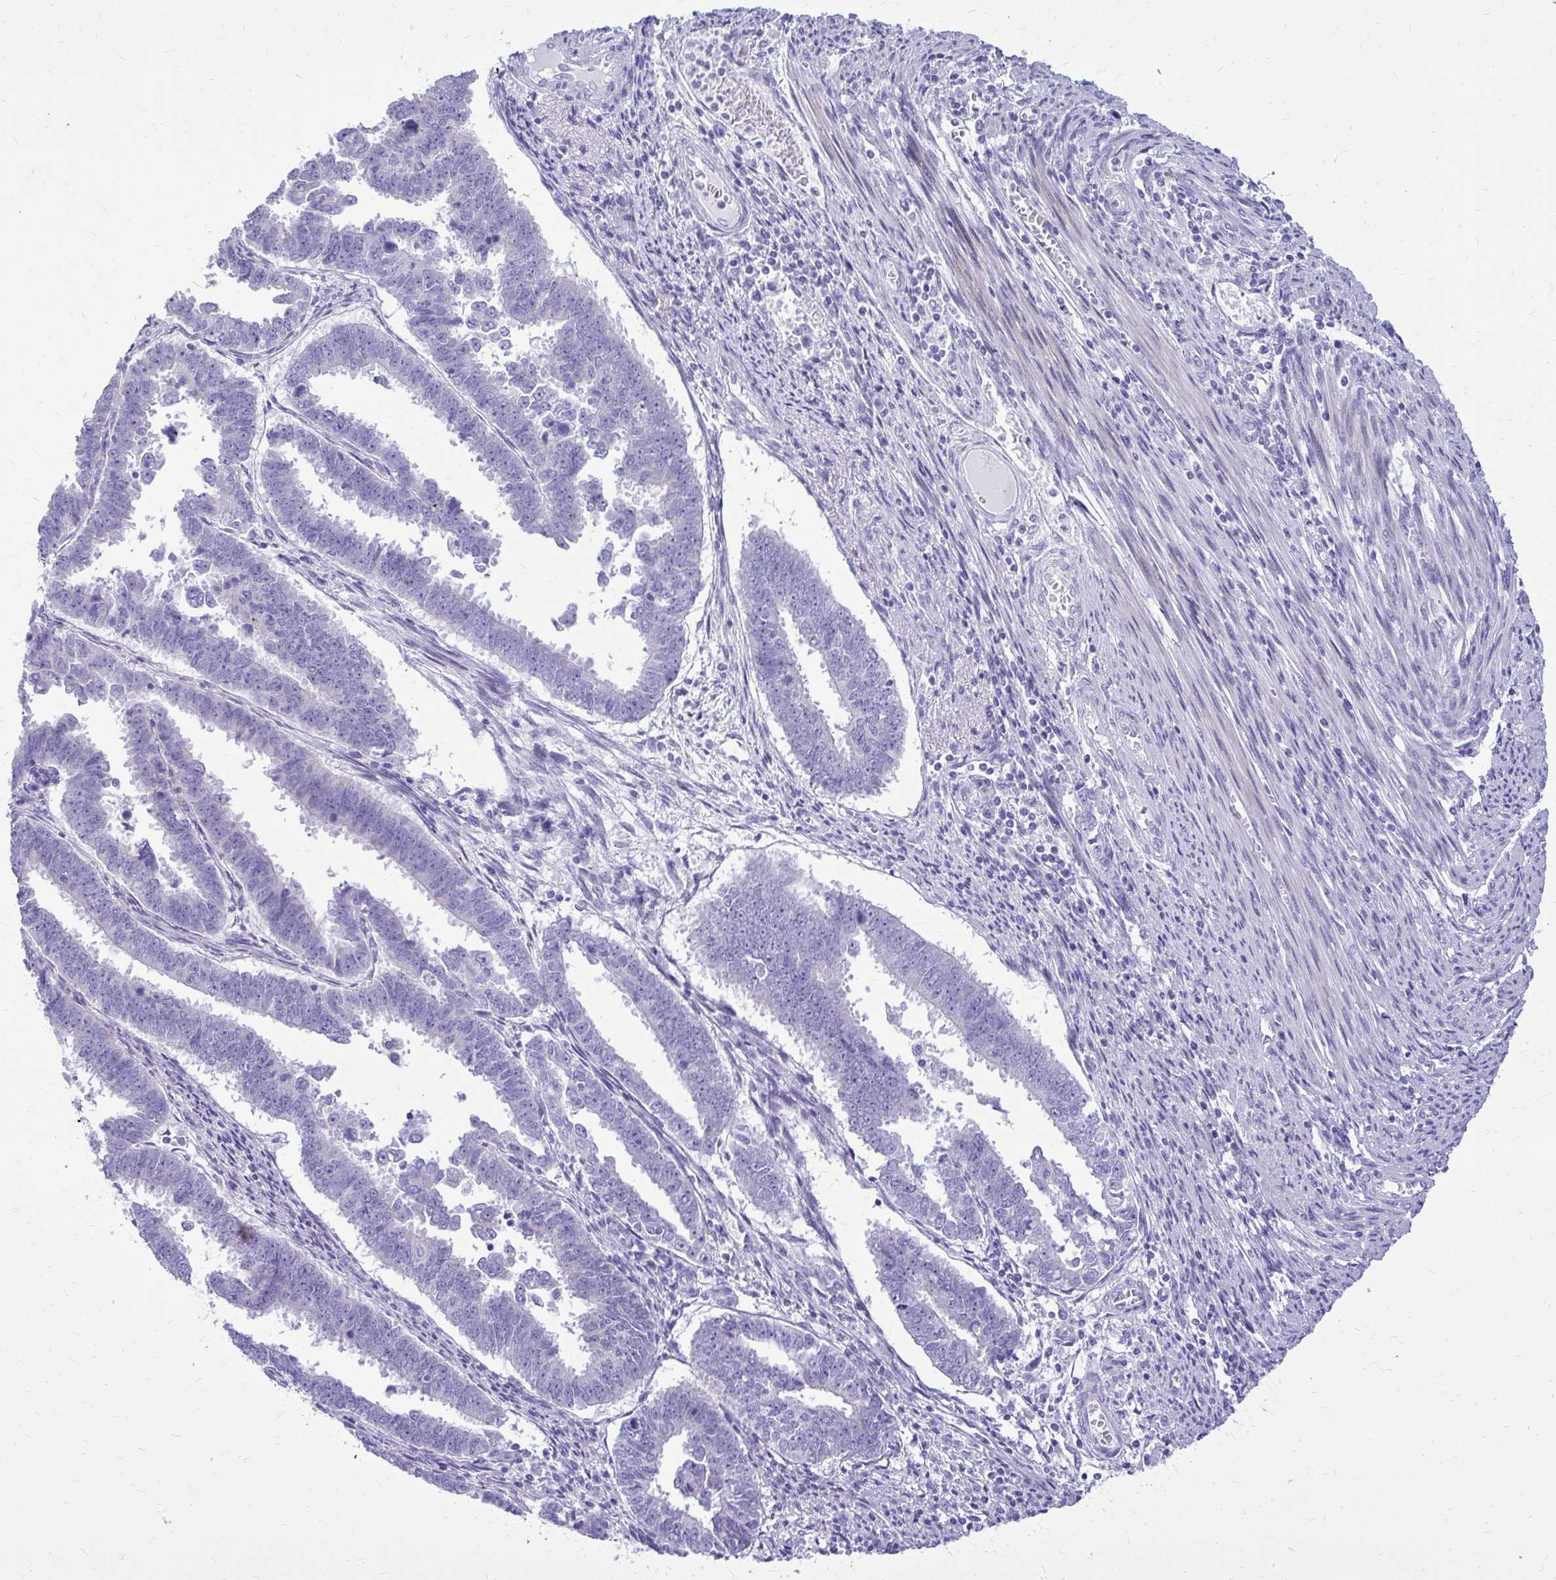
{"staining": {"intensity": "negative", "quantity": "none", "location": "none"}, "tissue": "endometrial cancer", "cell_type": "Tumor cells", "image_type": "cancer", "snomed": [{"axis": "morphology", "description": "Adenocarcinoma, NOS"}, {"axis": "topography", "description": "Endometrium"}], "caption": "A micrograph of endometrial cancer stained for a protein shows no brown staining in tumor cells.", "gene": "BCL6B", "patient": {"sex": "female", "age": 75}}